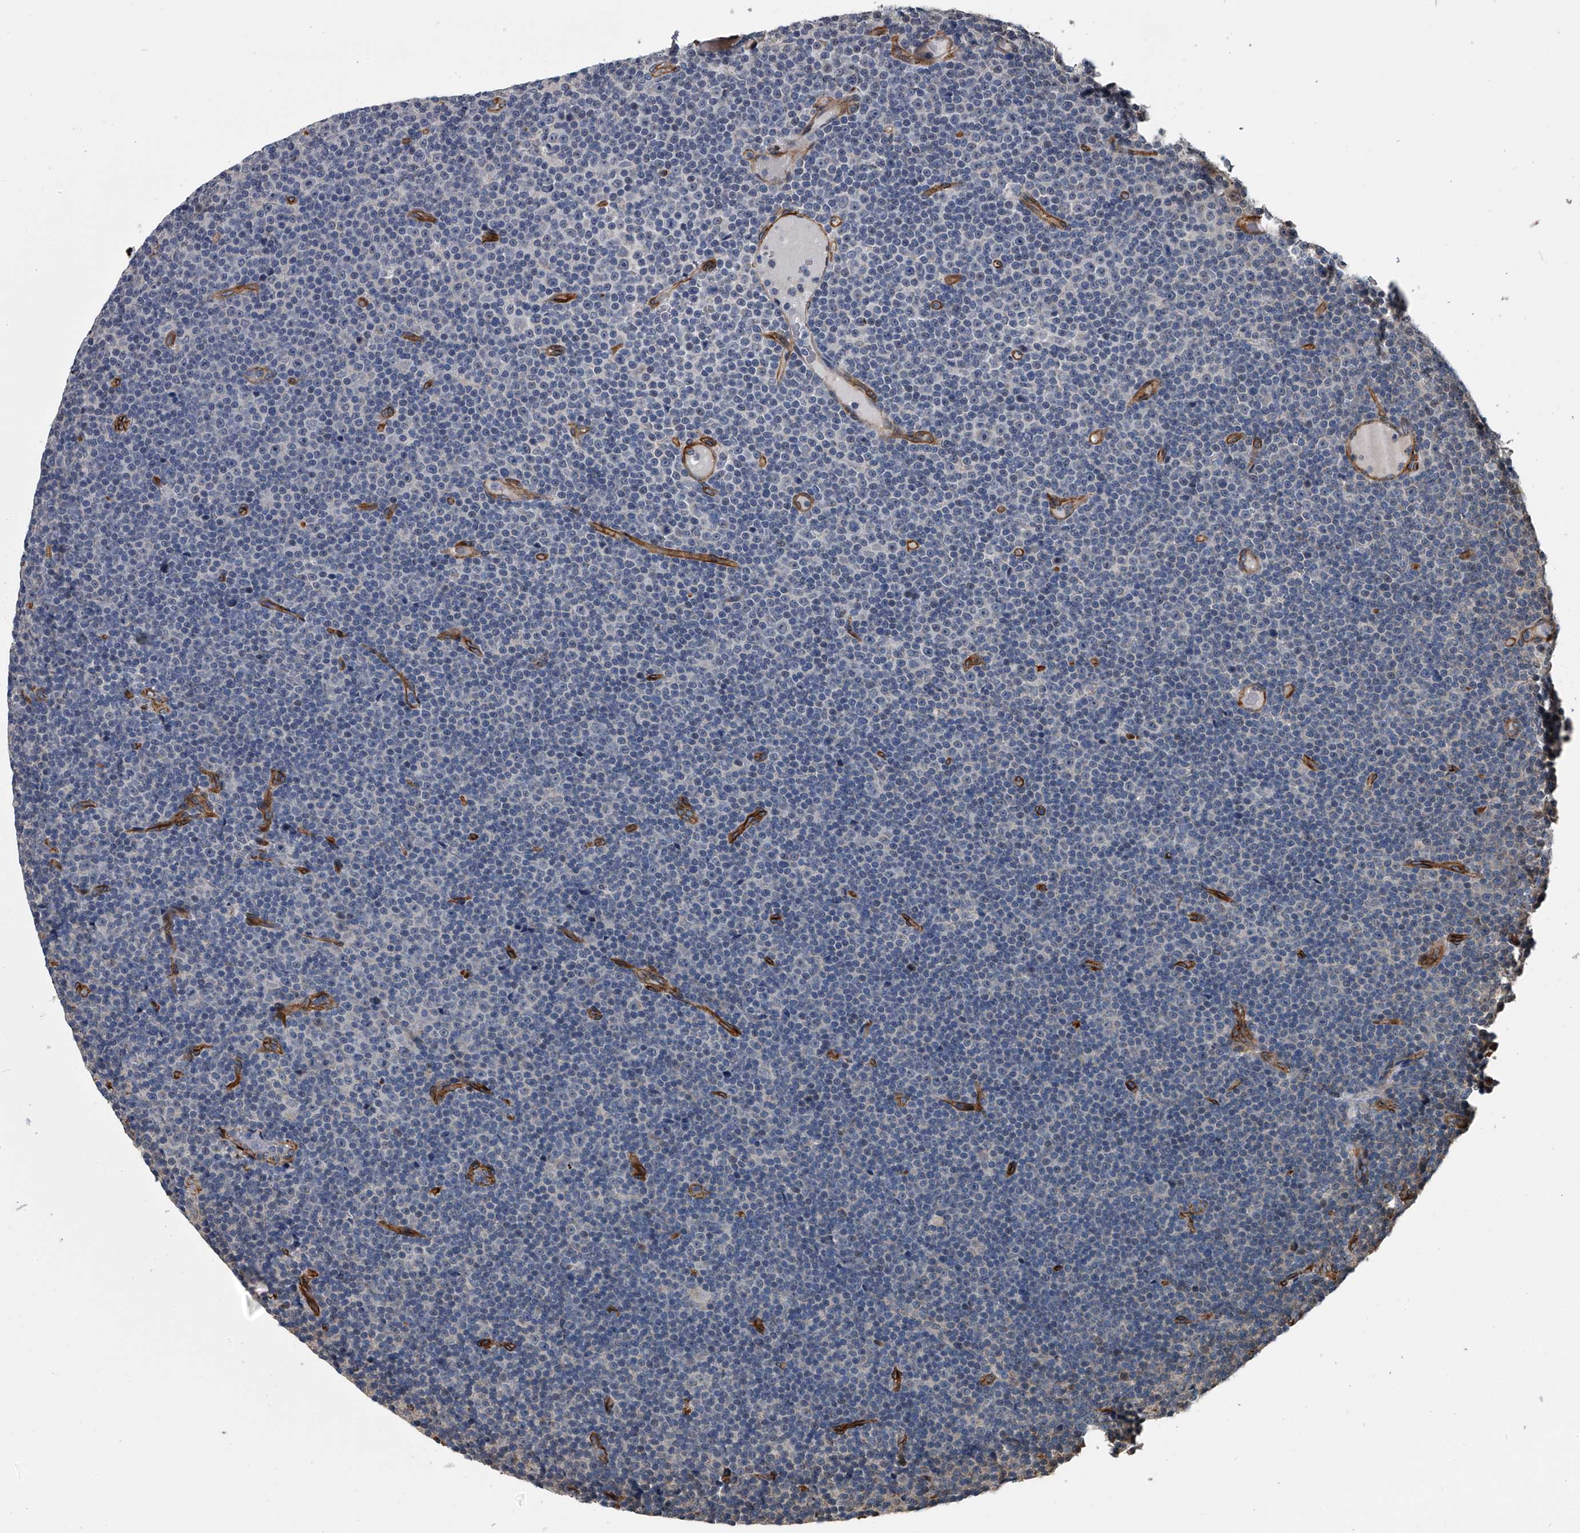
{"staining": {"intensity": "negative", "quantity": "none", "location": "none"}, "tissue": "lymphoma", "cell_type": "Tumor cells", "image_type": "cancer", "snomed": [{"axis": "morphology", "description": "Malignant lymphoma, non-Hodgkin's type, Low grade"}, {"axis": "topography", "description": "Lymph node"}], "caption": "Immunohistochemical staining of human lymphoma reveals no significant staining in tumor cells. (DAB immunohistochemistry (IHC) visualized using brightfield microscopy, high magnification).", "gene": "LDLRAD2", "patient": {"sex": "female", "age": 67}}